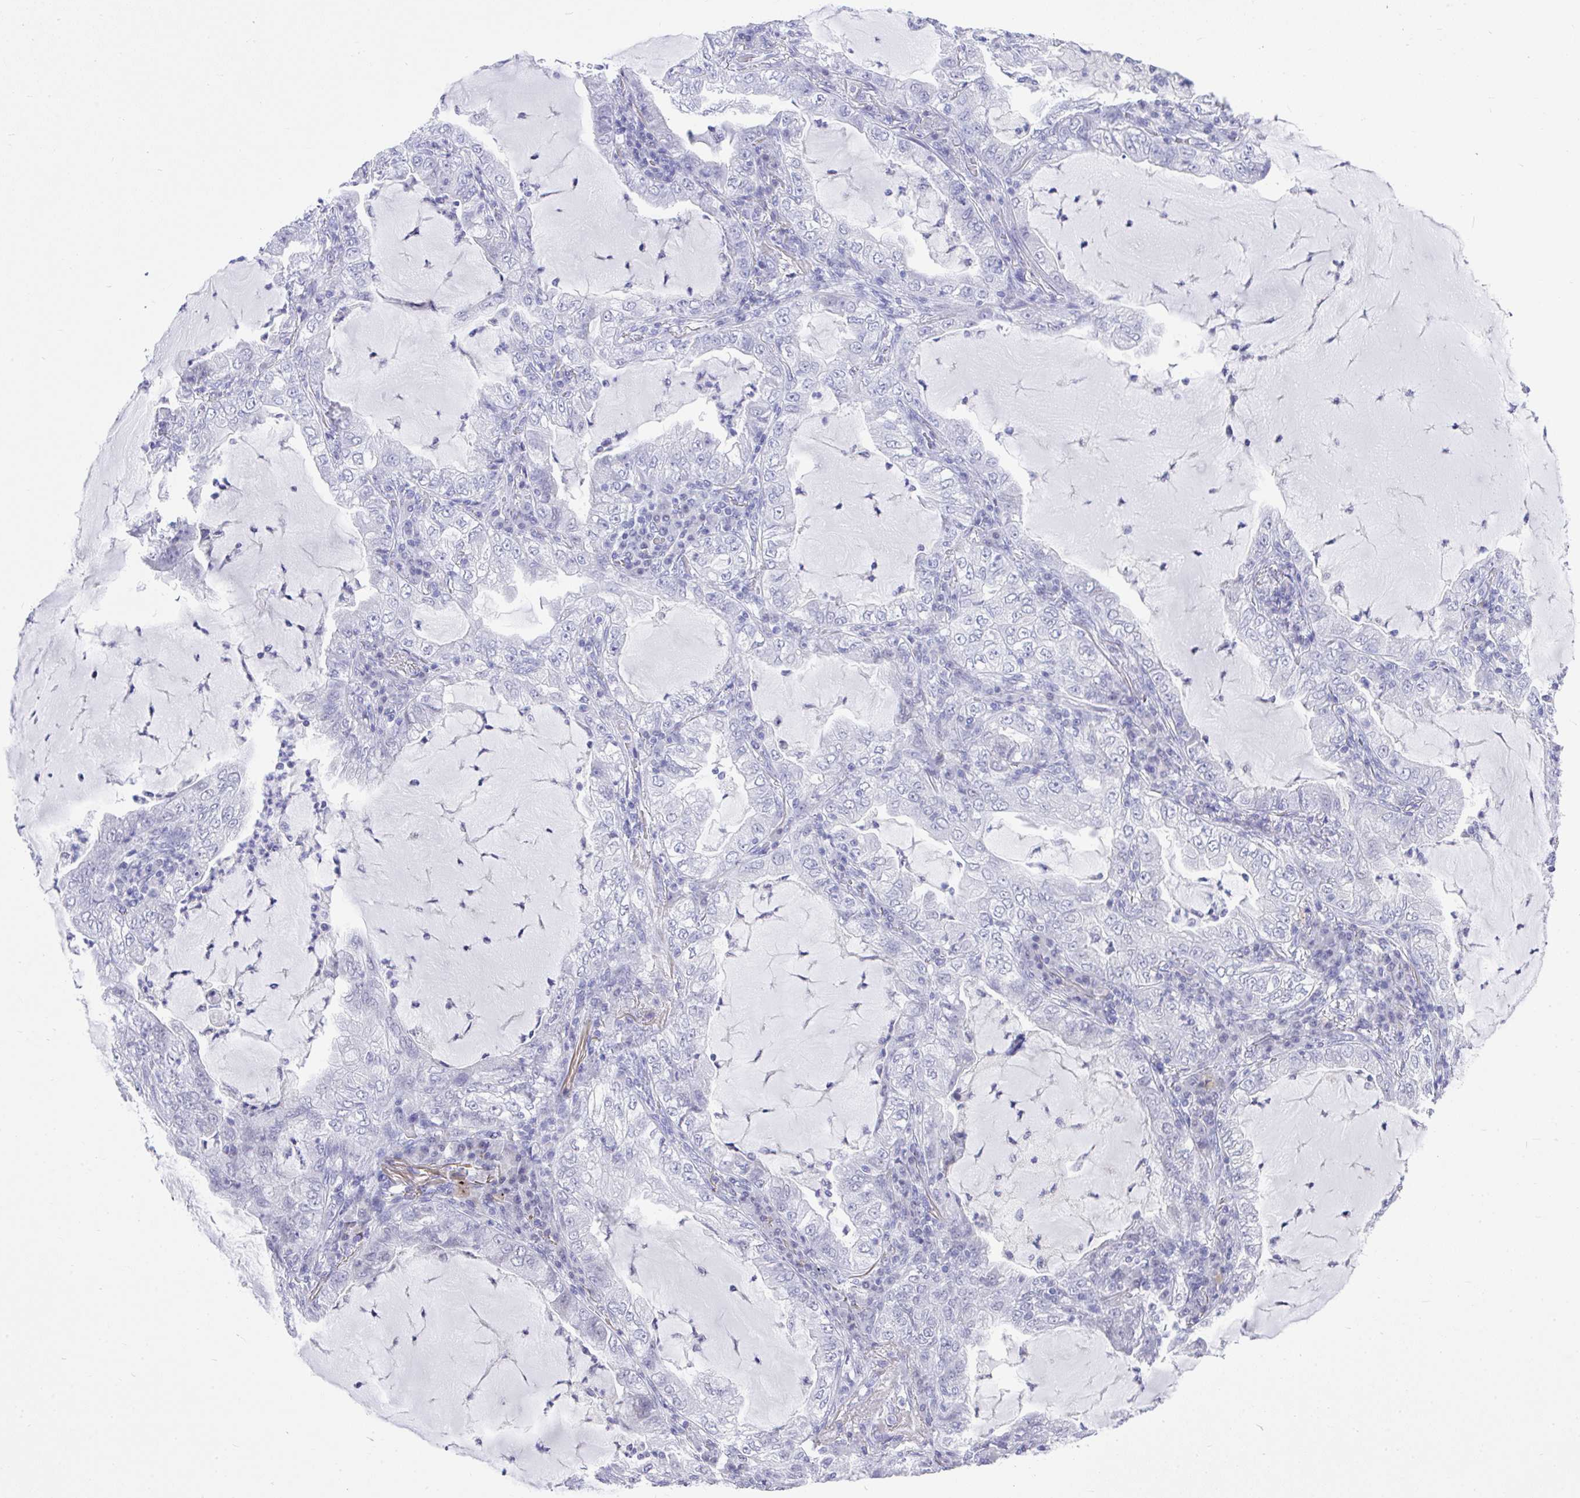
{"staining": {"intensity": "negative", "quantity": "none", "location": "none"}, "tissue": "lung cancer", "cell_type": "Tumor cells", "image_type": "cancer", "snomed": [{"axis": "morphology", "description": "Adenocarcinoma, NOS"}, {"axis": "topography", "description": "Lung"}], "caption": "DAB immunohistochemical staining of human lung adenocarcinoma demonstrates no significant expression in tumor cells.", "gene": "MS4A12", "patient": {"sex": "female", "age": 73}}